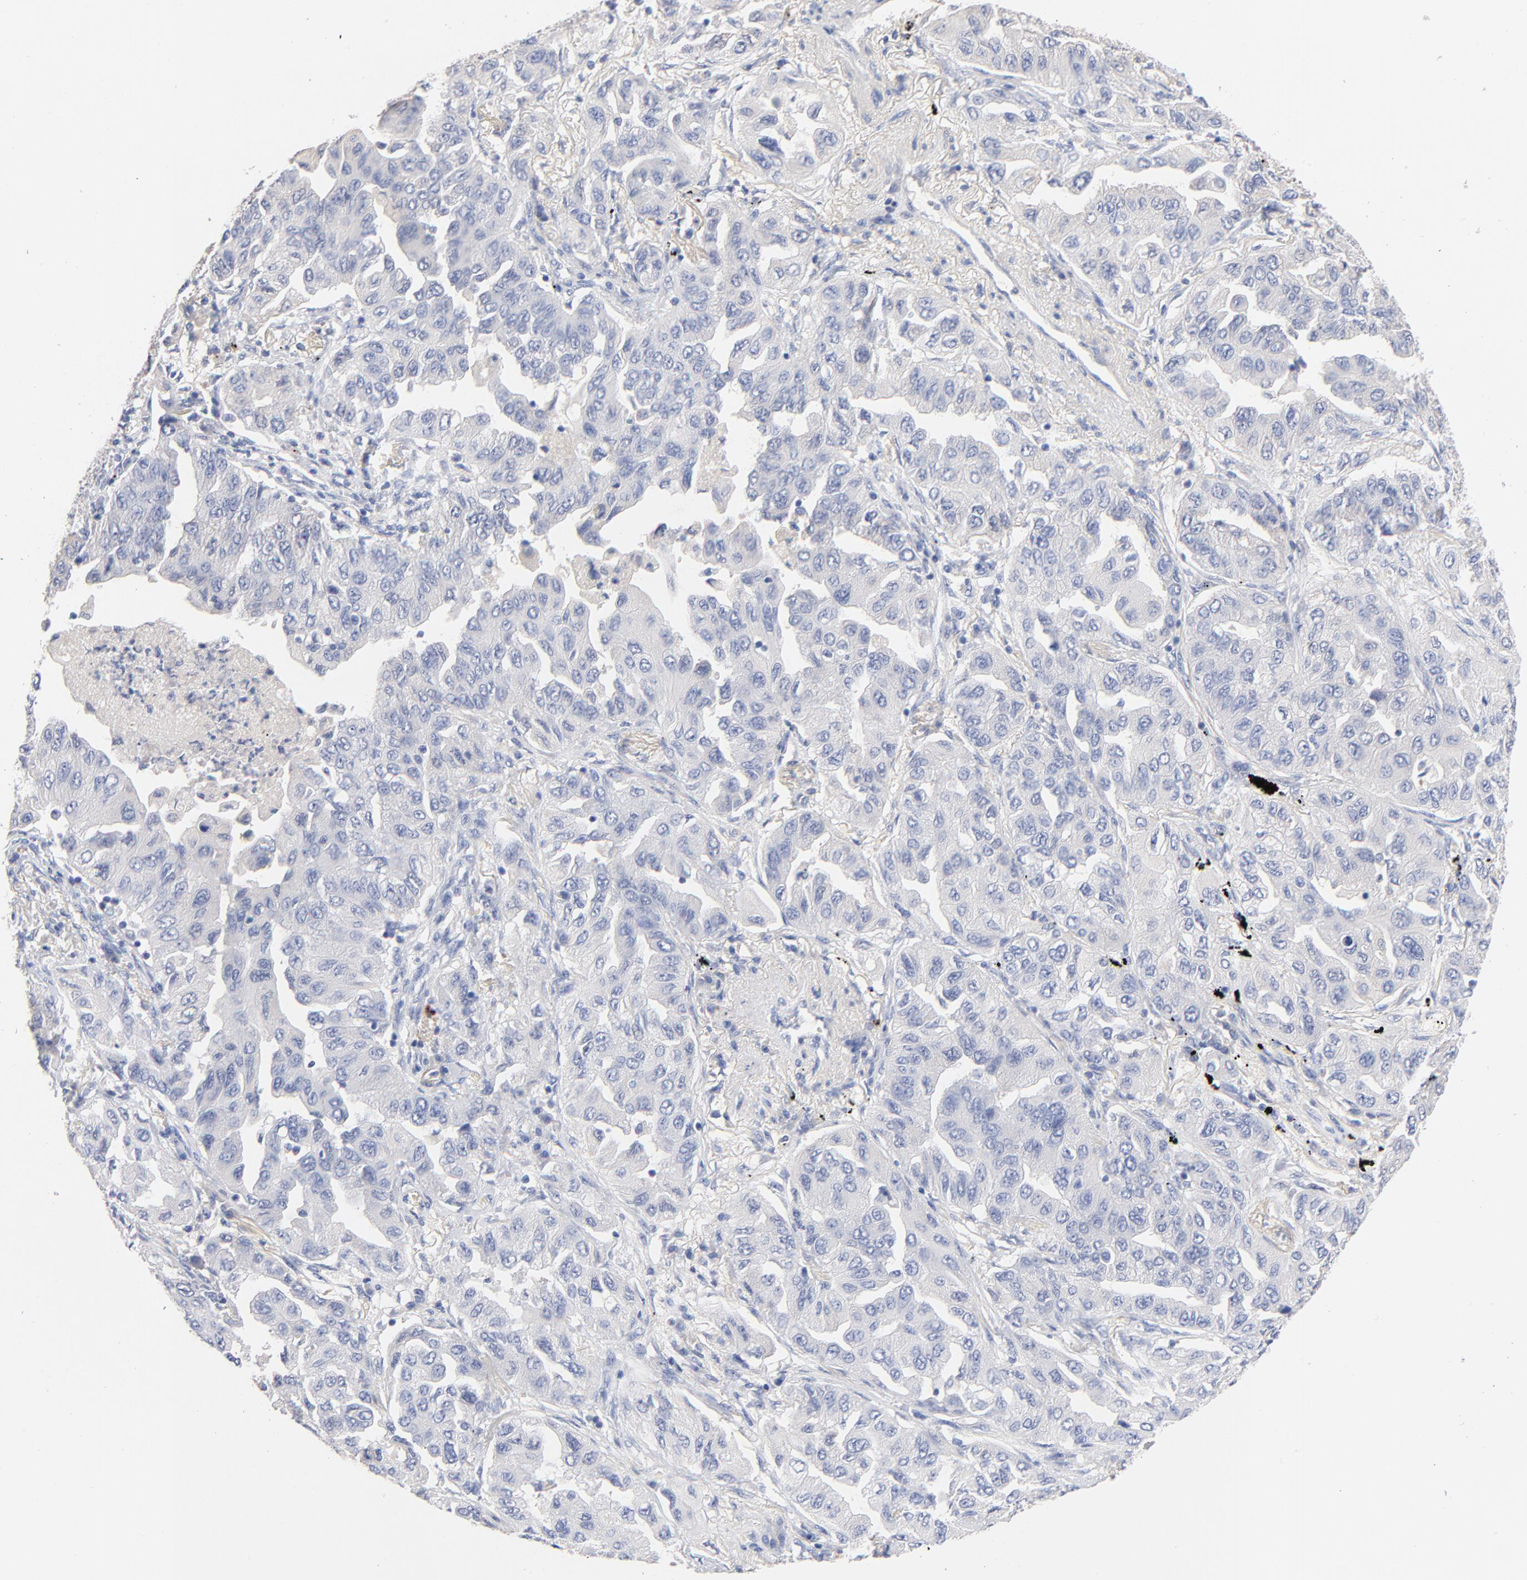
{"staining": {"intensity": "negative", "quantity": "none", "location": "none"}, "tissue": "lung cancer", "cell_type": "Tumor cells", "image_type": "cancer", "snomed": [{"axis": "morphology", "description": "Adenocarcinoma, NOS"}, {"axis": "topography", "description": "Lung"}], "caption": "Tumor cells are negative for protein expression in human lung cancer (adenocarcinoma).", "gene": "CPS1", "patient": {"sex": "female", "age": 65}}